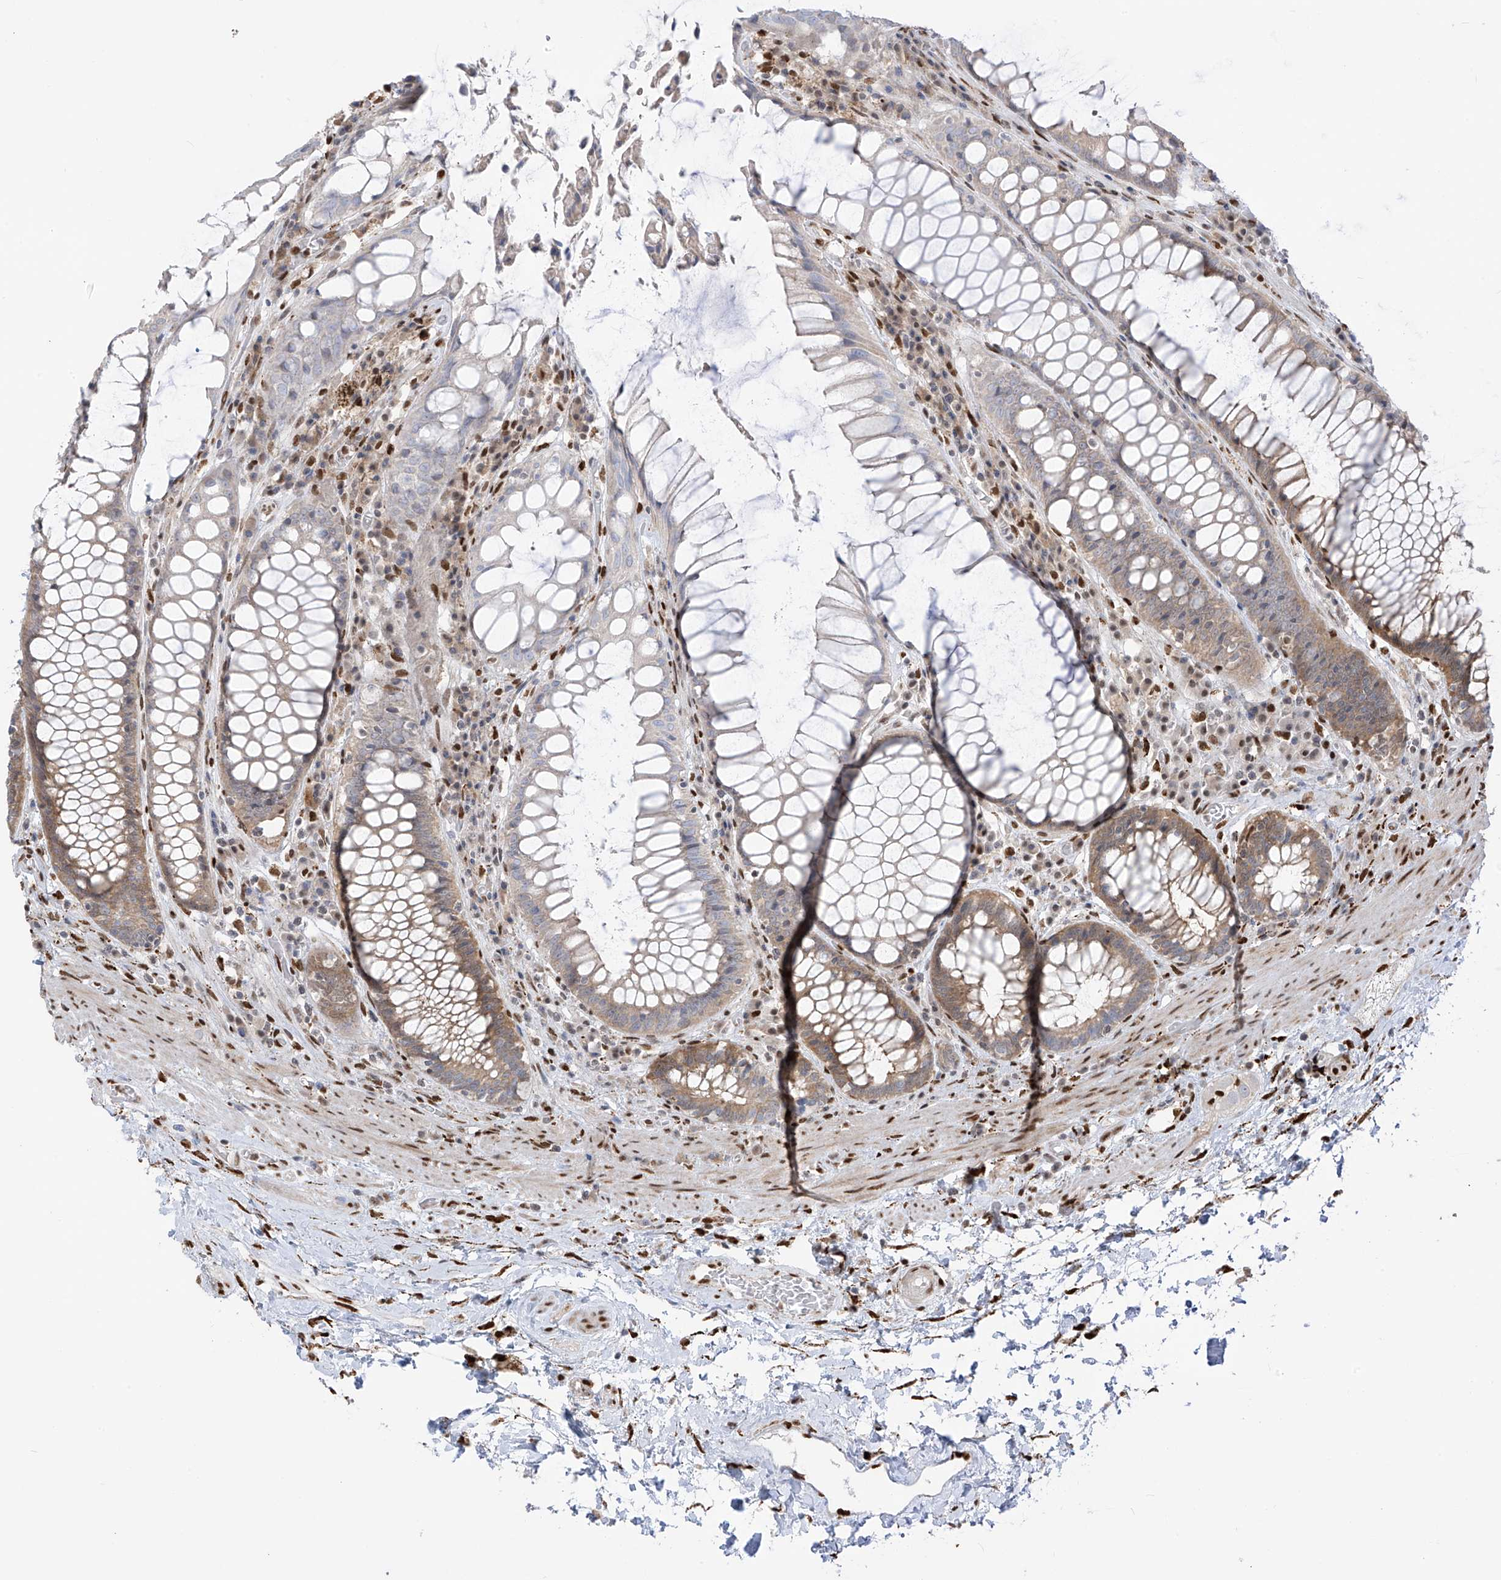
{"staining": {"intensity": "moderate", "quantity": "25%-75%", "location": "cytoplasmic/membranous"}, "tissue": "rectum", "cell_type": "Glandular cells", "image_type": "normal", "snomed": [{"axis": "morphology", "description": "Normal tissue, NOS"}, {"axis": "topography", "description": "Rectum"}], "caption": "Immunohistochemistry of benign rectum reveals medium levels of moderate cytoplasmic/membranous expression in approximately 25%-75% of glandular cells.", "gene": "PM20D2", "patient": {"sex": "male", "age": 64}}